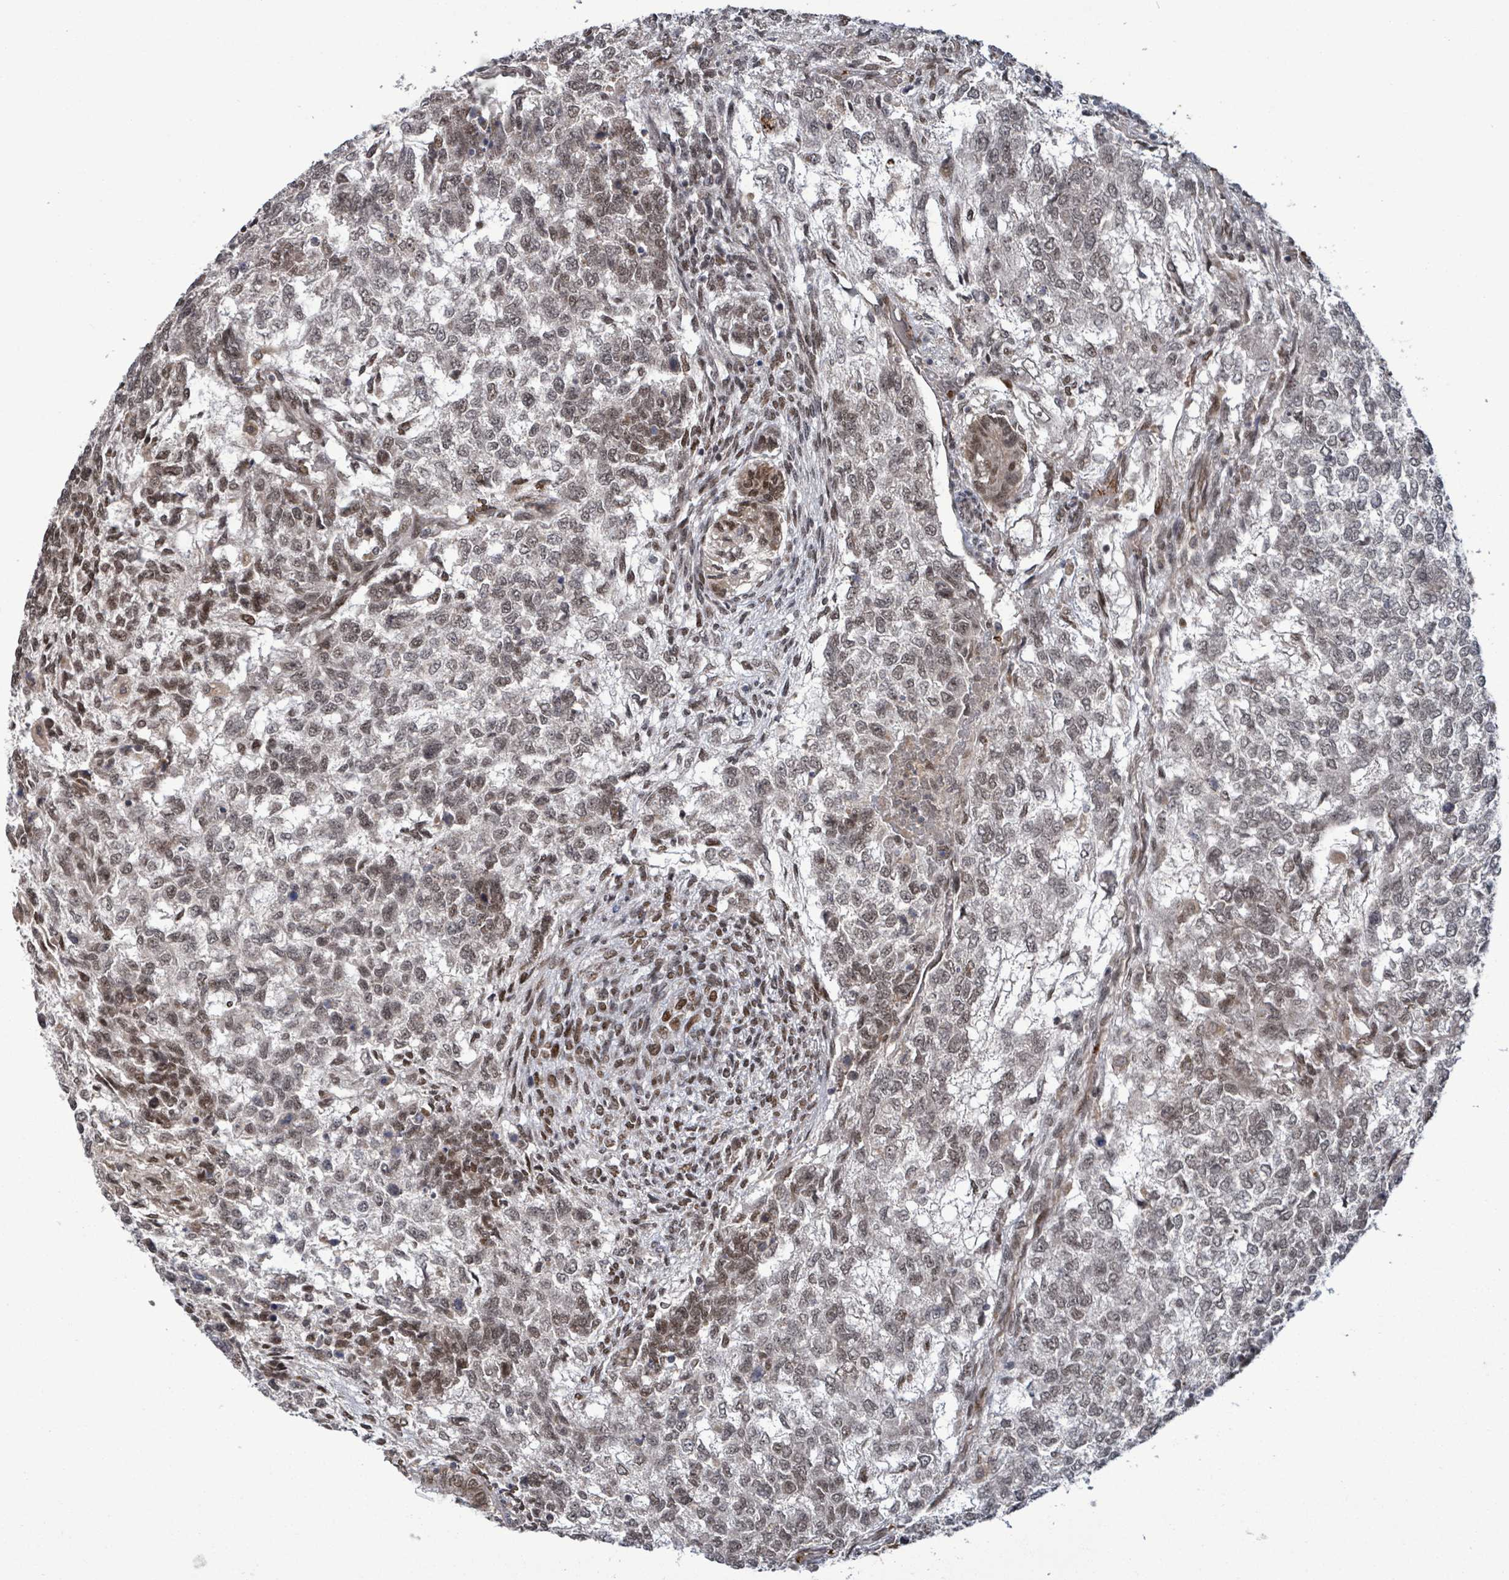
{"staining": {"intensity": "moderate", "quantity": "25%-75%", "location": "nuclear"}, "tissue": "testis cancer", "cell_type": "Tumor cells", "image_type": "cancer", "snomed": [{"axis": "morphology", "description": "Carcinoma, Embryonal, NOS"}, {"axis": "topography", "description": "Testis"}], "caption": "Immunohistochemistry (IHC) image of neoplastic tissue: testis cancer stained using immunohistochemistry shows medium levels of moderate protein expression localized specifically in the nuclear of tumor cells, appearing as a nuclear brown color.", "gene": "PATZ1", "patient": {"sex": "male", "age": 23}}